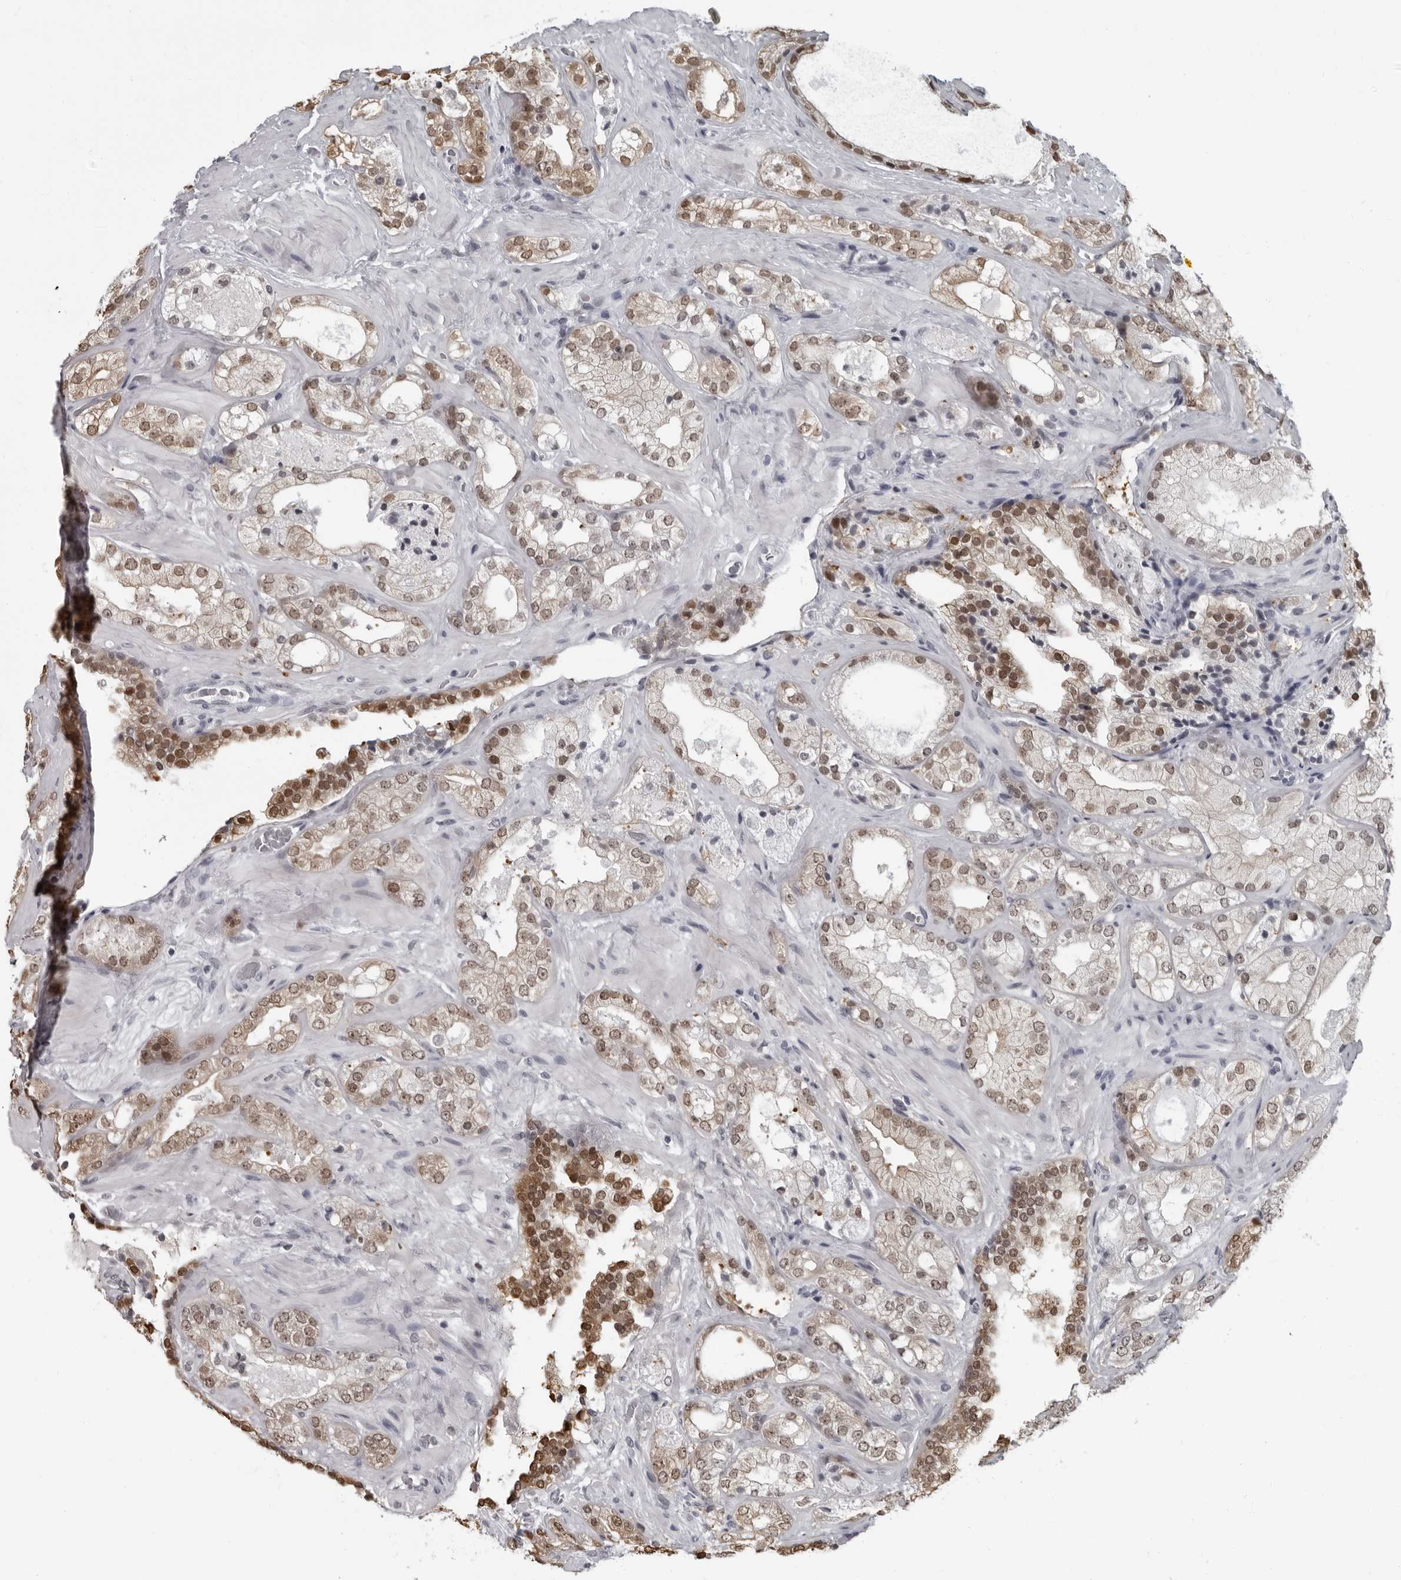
{"staining": {"intensity": "moderate", "quantity": "25%-75%", "location": "nuclear"}, "tissue": "prostate cancer", "cell_type": "Tumor cells", "image_type": "cancer", "snomed": [{"axis": "morphology", "description": "Adenocarcinoma, High grade"}, {"axis": "topography", "description": "Prostate"}], "caption": "DAB (3,3'-diaminobenzidine) immunohistochemical staining of high-grade adenocarcinoma (prostate) exhibits moderate nuclear protein positivity in about 25%-75% of tumor cells.", "gene": "LZIC", "patient": {"sex": "male", "age": 58}}